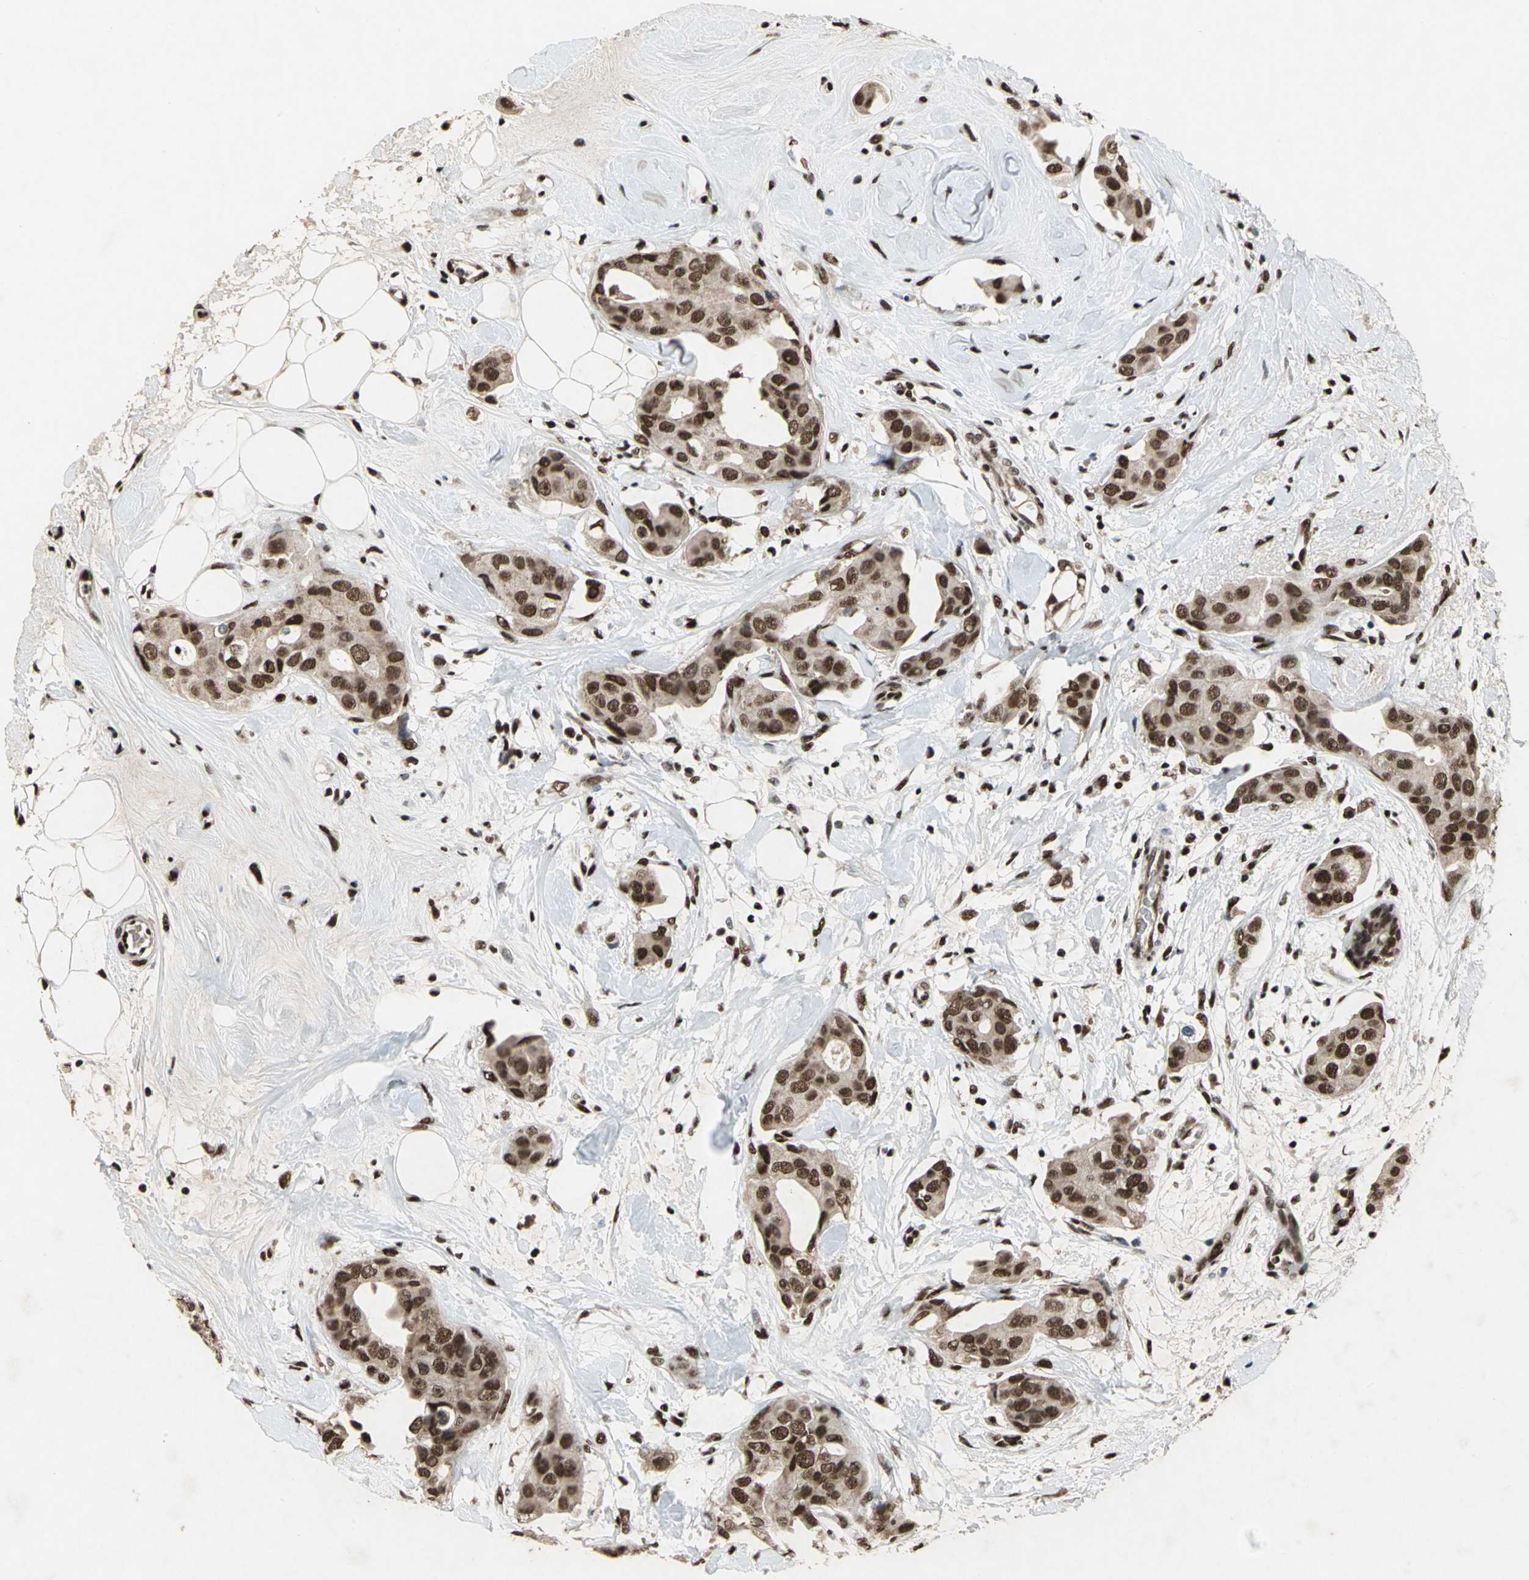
{"staining": {"intensity": "moderate", "quantity": ">75%", "location": "nuclear"}, "tissue": "breast cancer", "cell_type": "Tumor cells", "image_type": "cancer", "snomed": [{"axis": "morphology", "description": "Duct carcinoma"}, {"axis": "topography", "description": "Breast"}], "caption": "Immunohistochemistry (IHC) staining of breast cancer, which reveals medium levels of moderate nuclear expression in approximately >75% of tumor cells indicating moderate nuclear protein expression. The staining was performed using DAB (brown) for protein detection and nuclei were counterstained in hematoxylin (blue).", "gene": "MTA2", "patient": {"sex": "female", "age": 40}}